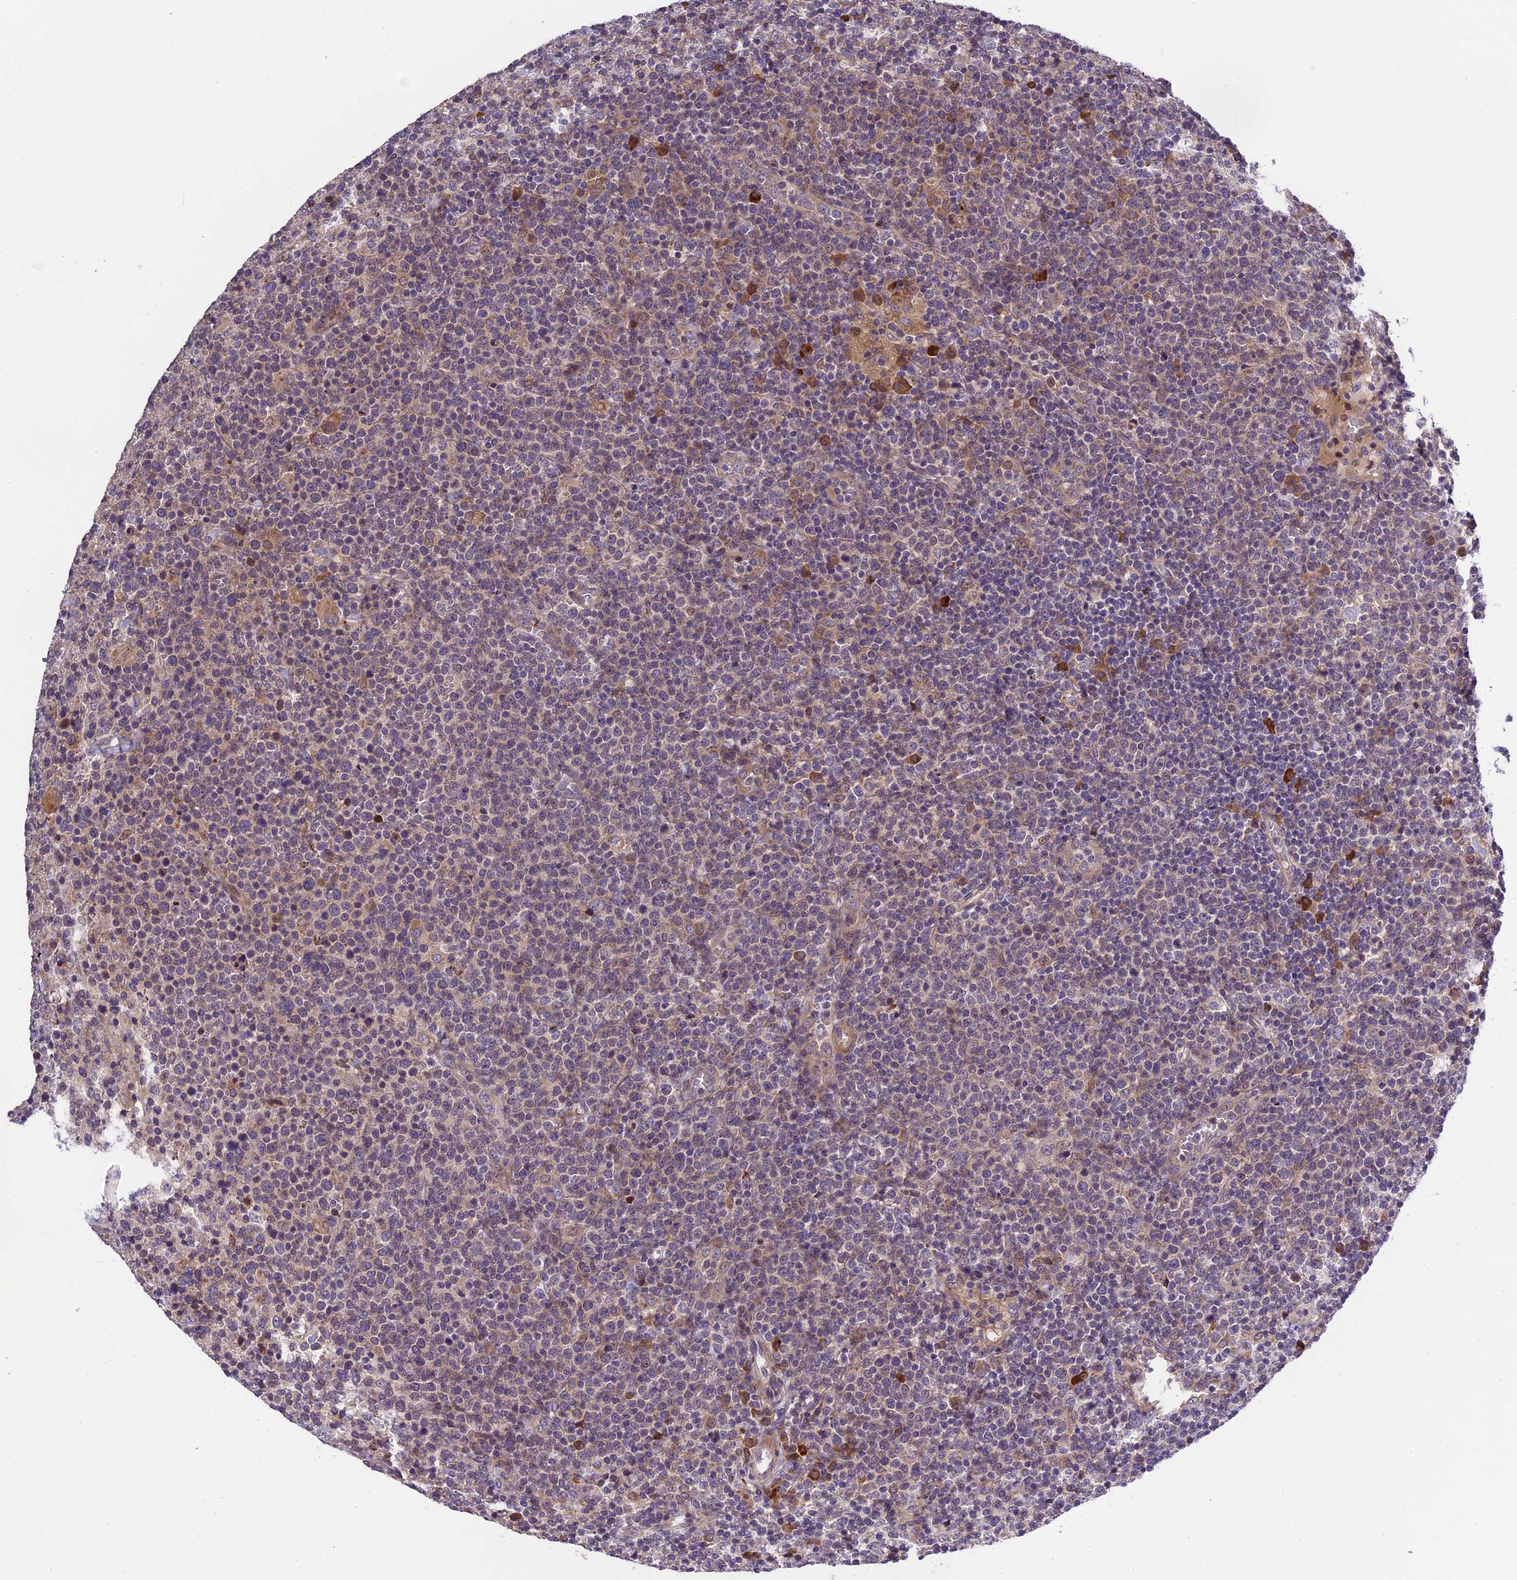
{"staining": {"intensity": "weak", "quantity": "<25%", "location": "cytoplasmic/membranous"}, "tissue": "lymphoma", "cell_type": "Tumor cells", "image_type": "cancer", "snomed": [{"axis": "morphology", "description": "Malignant lymphoma, non-Hodgkin's type, High grade"}, {"axis": "topography", "description": "Lymph node"}], "caption": "A high-resolution histopathology image shows immunohistochemistry staining of lymphoma, which displays no significant positivity in tumor cells. Brightfield microscopy of immunohistochemistry (IHC) stained with DAB (3,3'-diaminobenzidine) (brown) and hematoxylin (blue), captured at high magnification.", "gene": "ABCC10", "patient": {"sex": "male", "age": 61}}